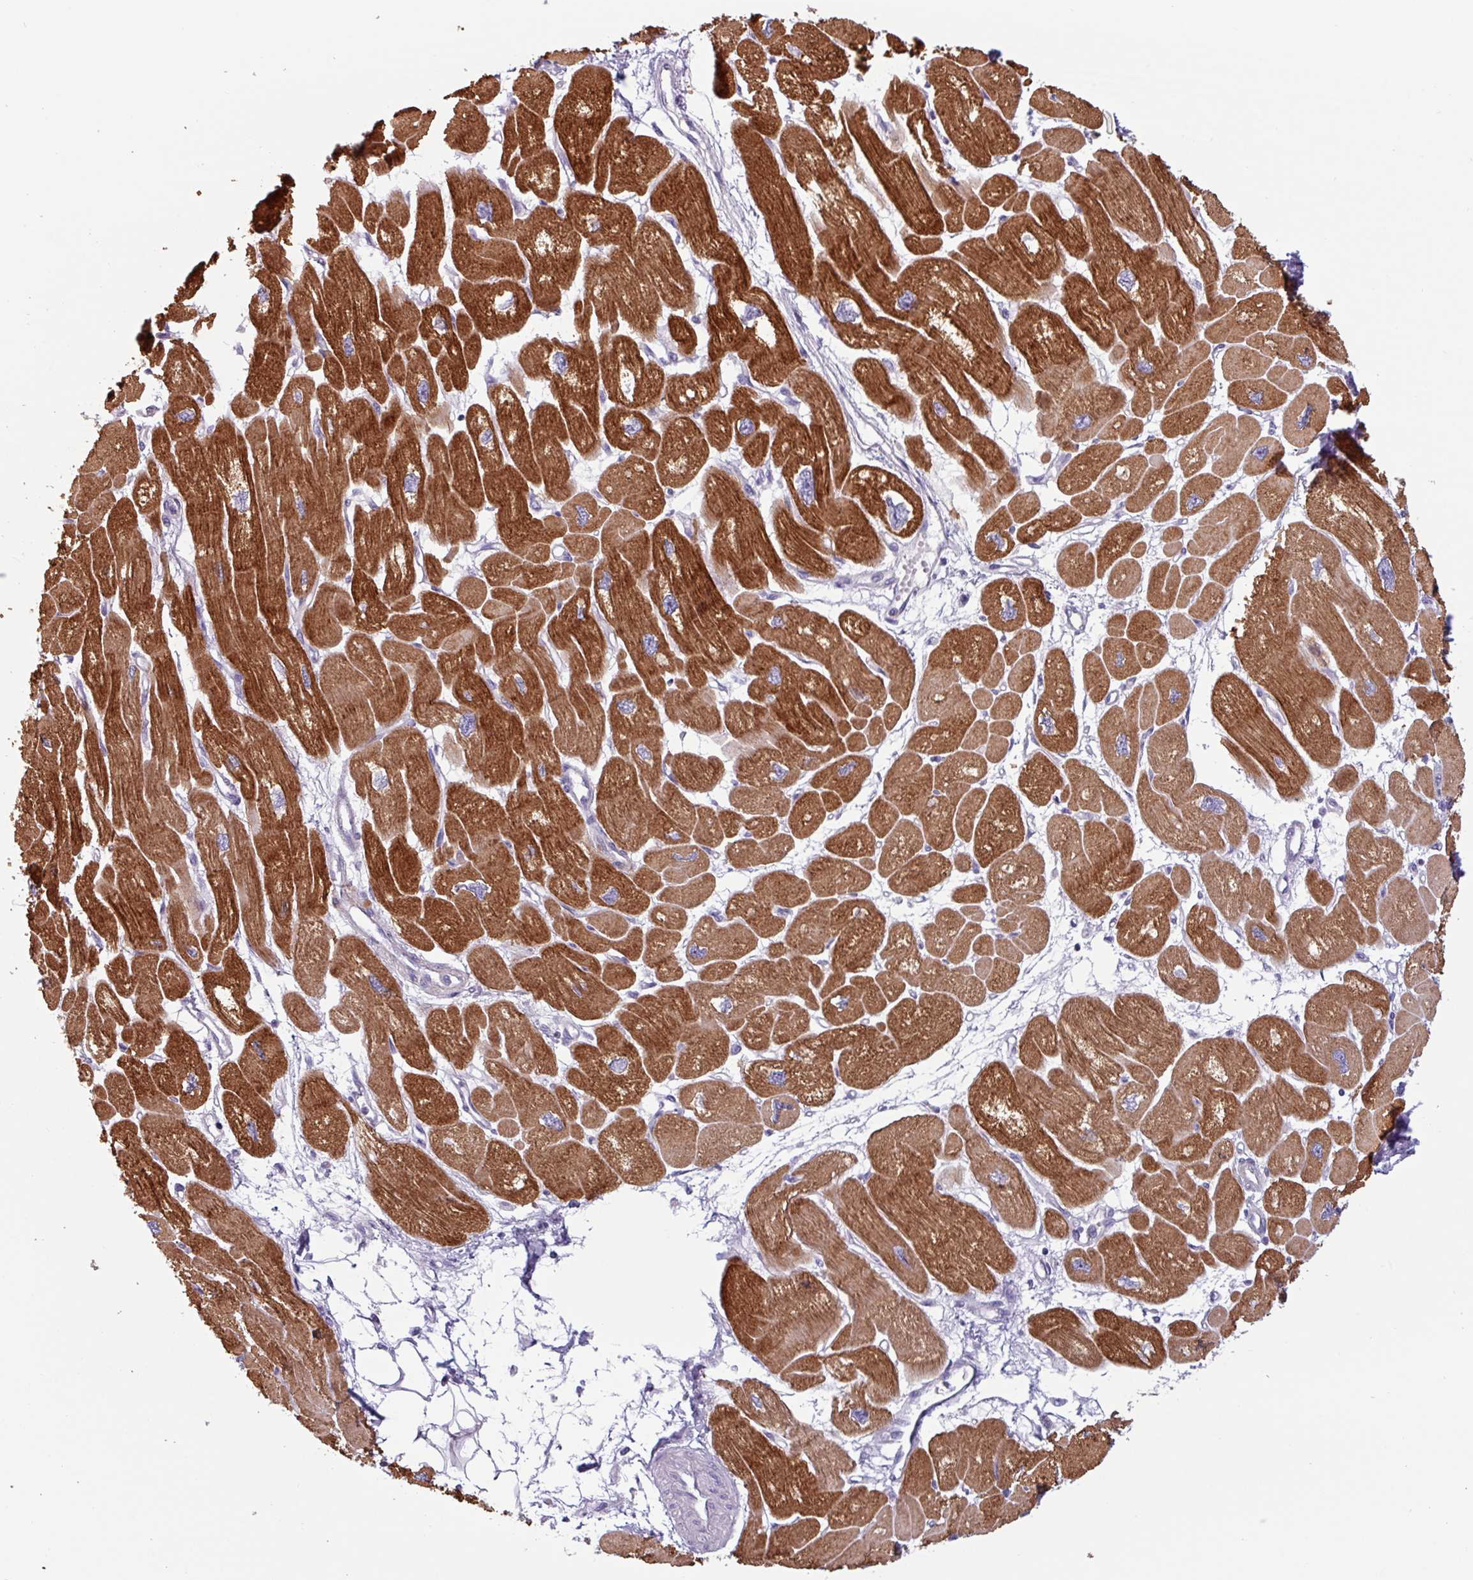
{"staining": {"intensity": "strong", "quantity": ">75%", "location": "cytoplasmic/membranous"}, "tissue": "heart muscle", "cell_type": "Cardiomyocytes", "image_type": "normal", "snomed": [{"axis": "morphology", "description": "Normal tissue, NOS"}, {"axis": "topography", "description": "Heart"}], "caption": "Protein staining exhibits strong cytoplasmic/membranous expression in about >75% of cardiomyocytes in normal heart muscle.", "gene": "CAMK1", "patient": {"sex": "male", "age": 42}}